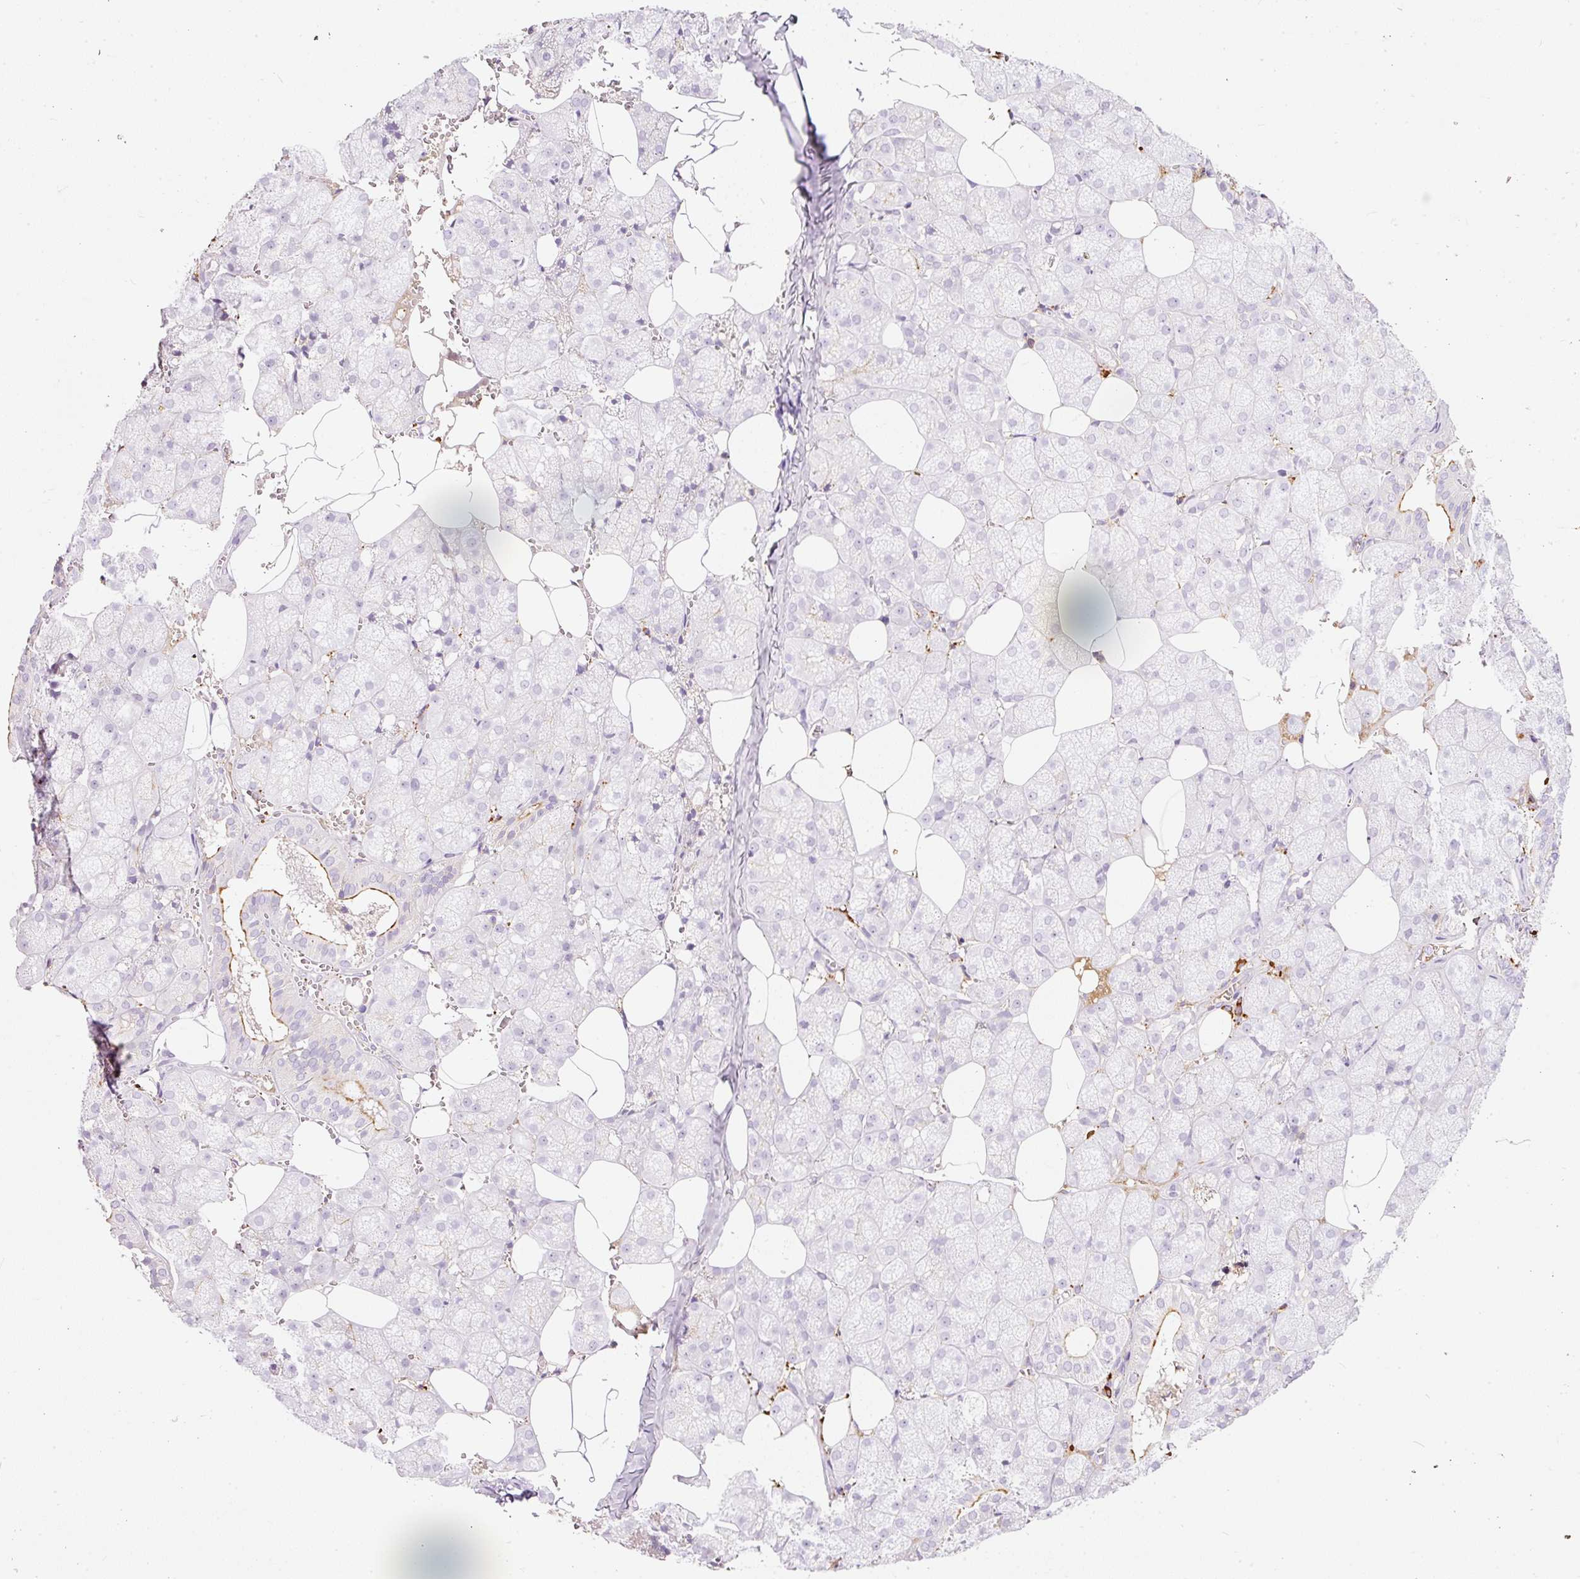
{"staining": {"intensity": "strong", "quantity": "<25%", "location": "cytoplasmic/membranous"}, "tissue": "salivary gland", "cell_type": "Glandular cells", "image_type": "normal", "snomed": [{"axis": "morphology", "description": "Normal tissue, NOS"}, {"axis": "topography", "description": "Salivary gland"}, {"axis": "topography", "description": "Peripheral nerve tissue"}], "caption": "A micrograph of human salivary gland stained for a protein displays strong cytoplasmic/membranous brown staining in glandular cells.", "gene": "PRPF38B", "patient": {"sex": "male", "age": 38}}